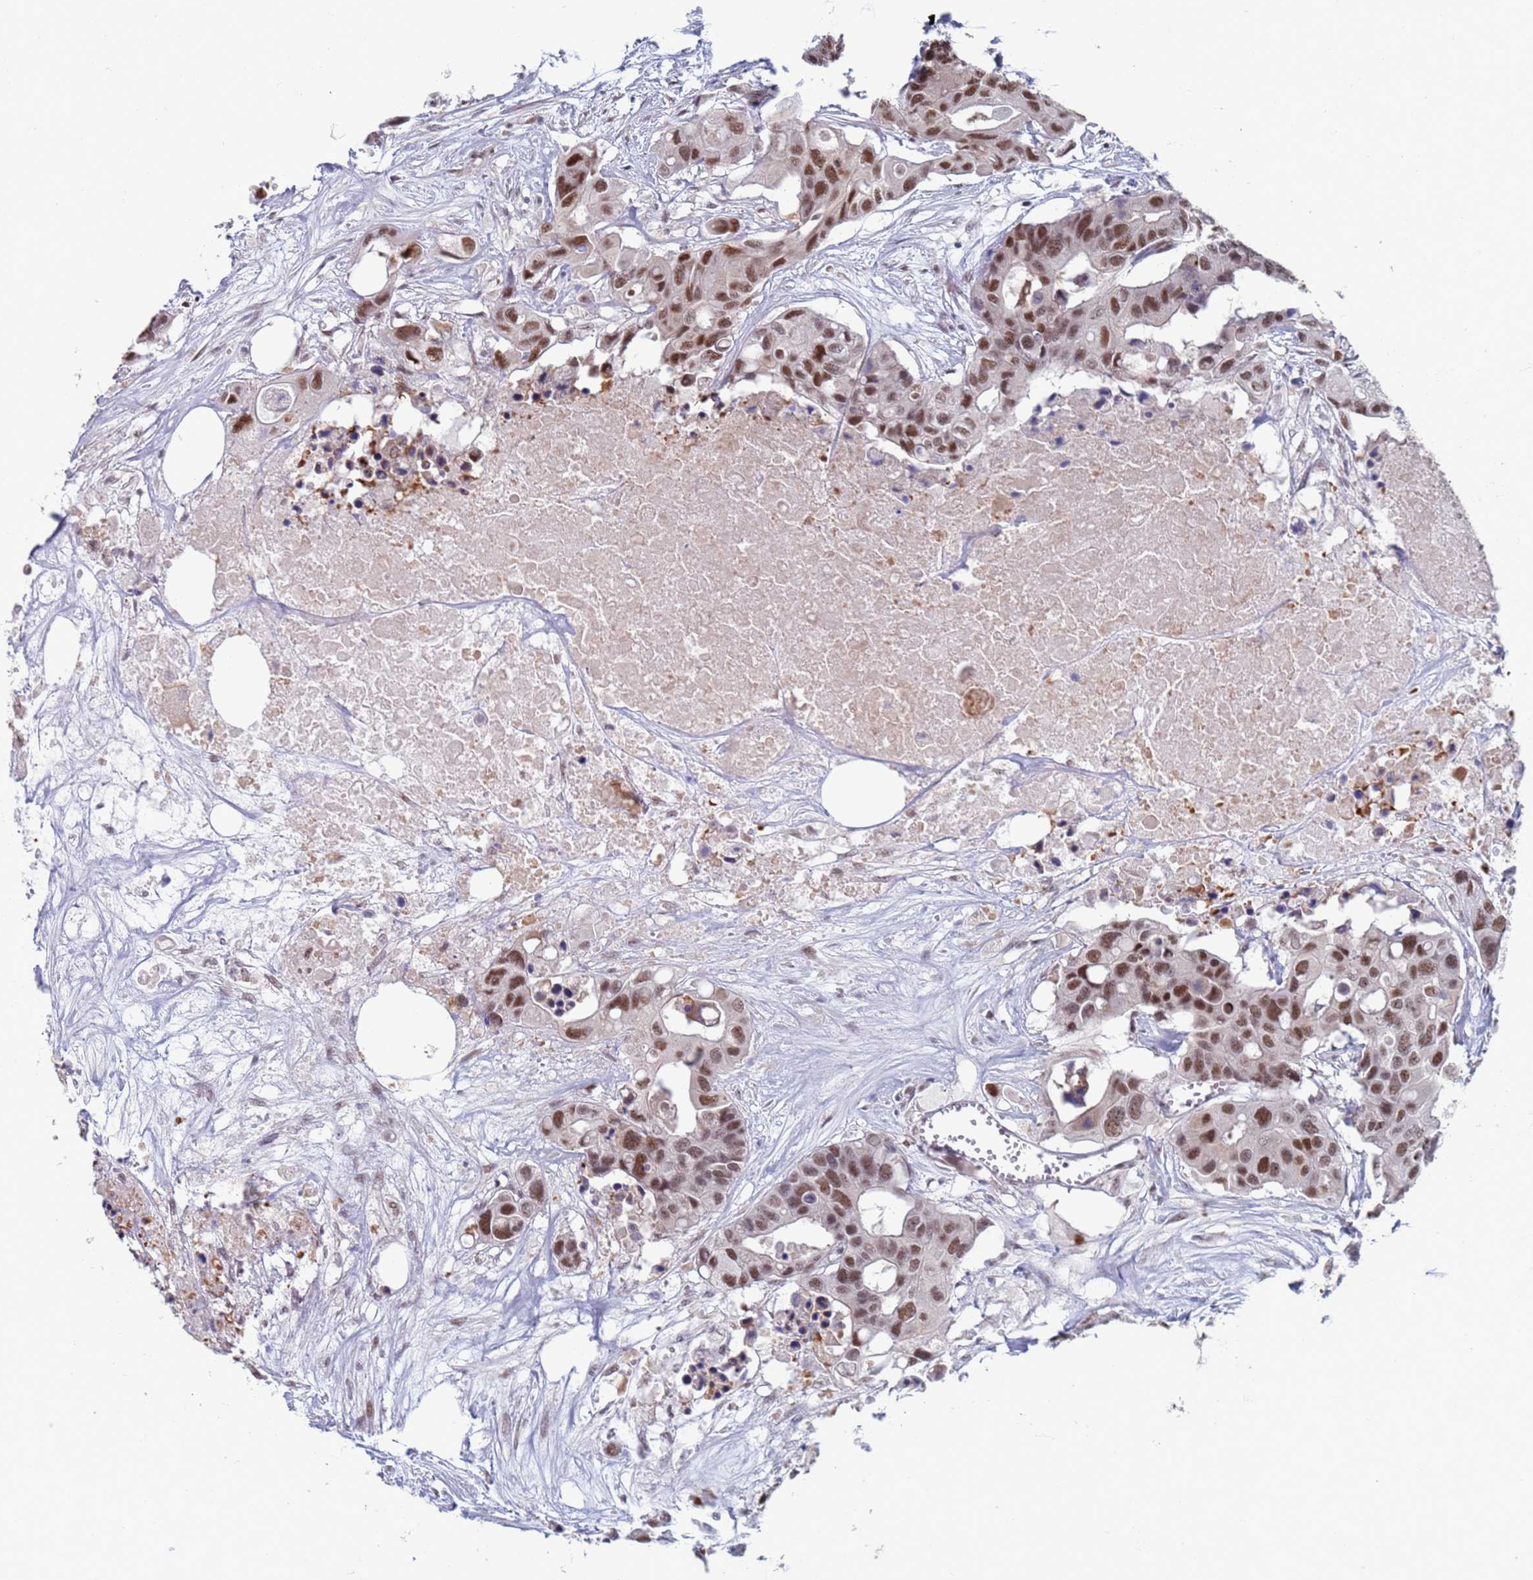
{"staining": {"intensity": "strong", "quantity": ">75%", "location": "nuclear"}, "tissue": "colorectal cancer", "cell_type": "Tumor cells", "image_type": "cancer", "snomed": [{"axis": "morphology", "description": "Adenocarcinoma, NOS"}, {"axis": "topography", "description": "Colon"}], "caption": "Protein expression analysis of colorectal cancer (adenocarcinoma) exhibits strong nuclear expression in about >75% of tumor cells.", "gene": "SAE1", "patient": {"sex": "male", "age": 77}}